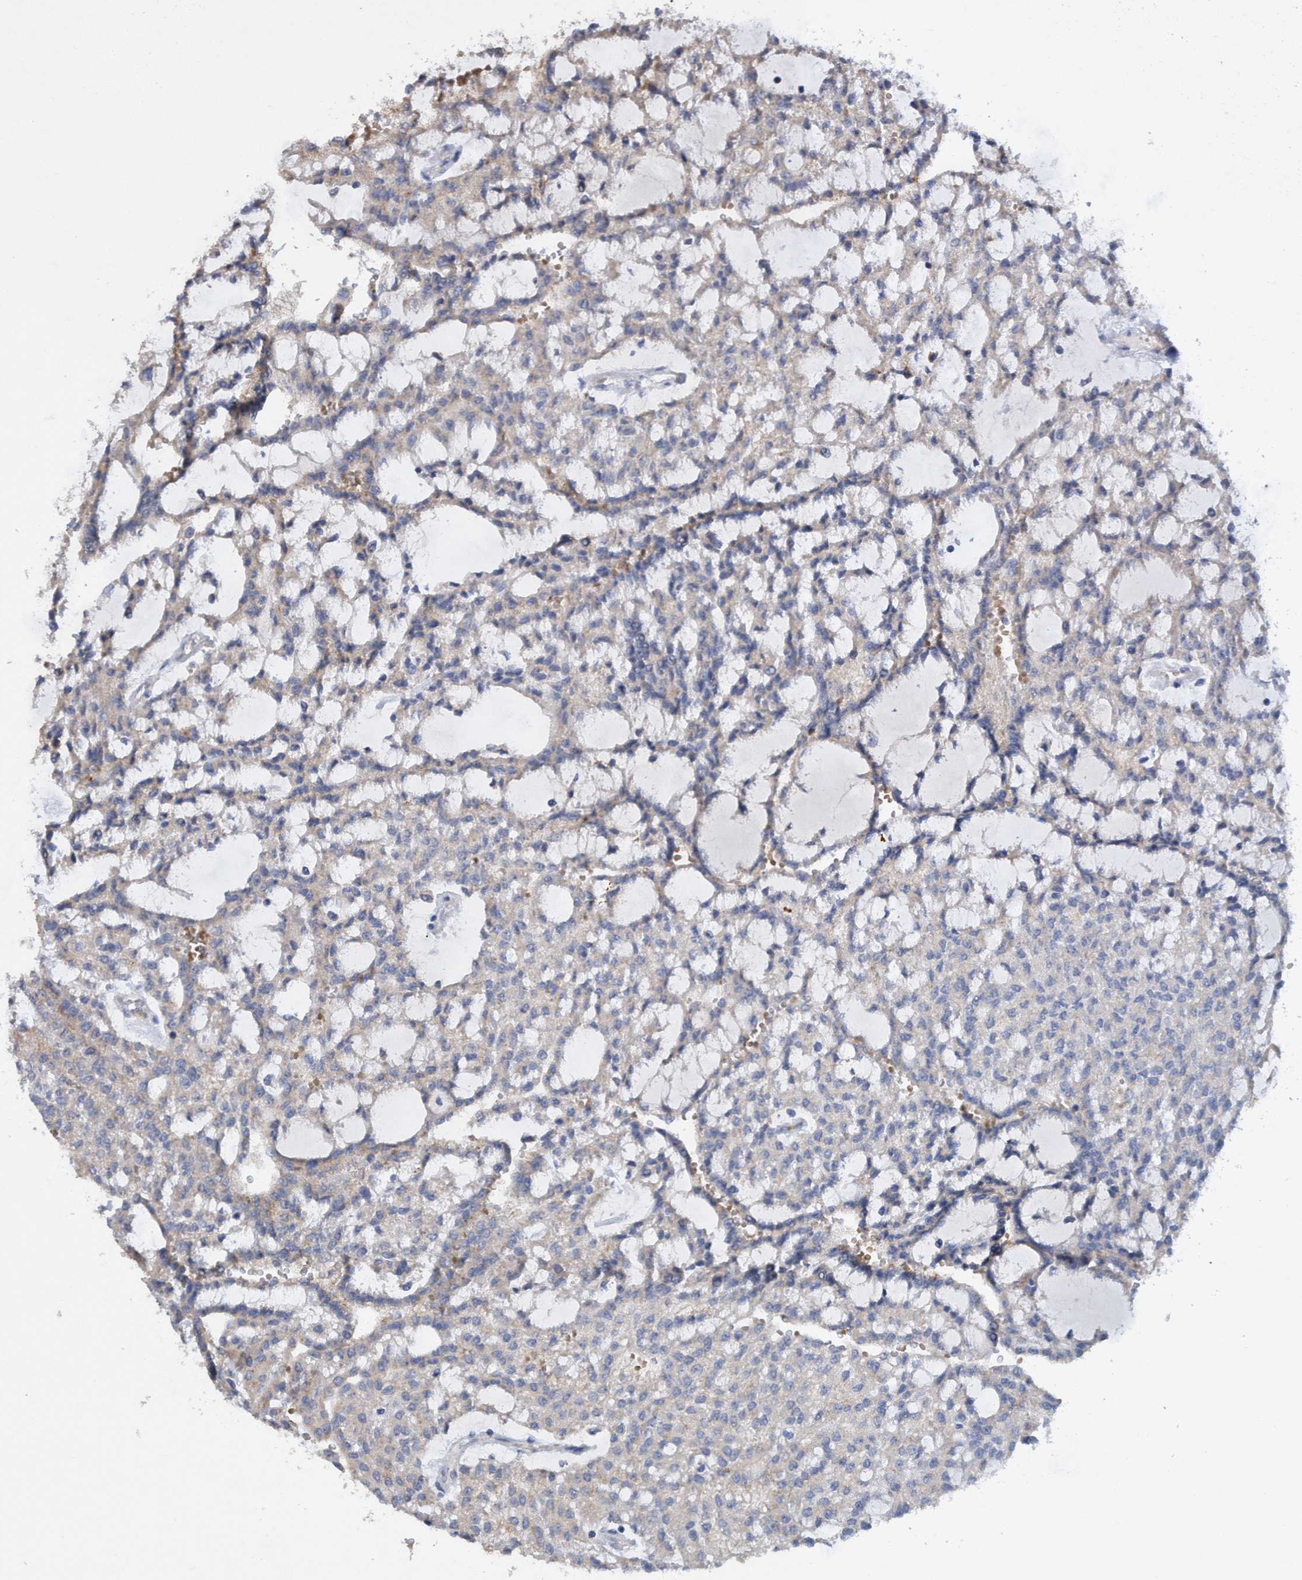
{"staining": {"intensity": "negative", "quantity": "none", "location": "none"}, "tissue": "renal cancer", "cell_type": "Tumor cells", "image_type": "cancer", "snomed": [{"axis": "morphology", "description": "Adenocarcinoma, NOS"}, {"axis": "topography", "description": "Kidney"}], "caption": "This is a image of immunohistochemistry (IHC) staining of renal adenocarcinoma, which shows no staining in tumor cells.", "gene": "SEMA4D", "patient": {"sex": "male", "age": 63}}